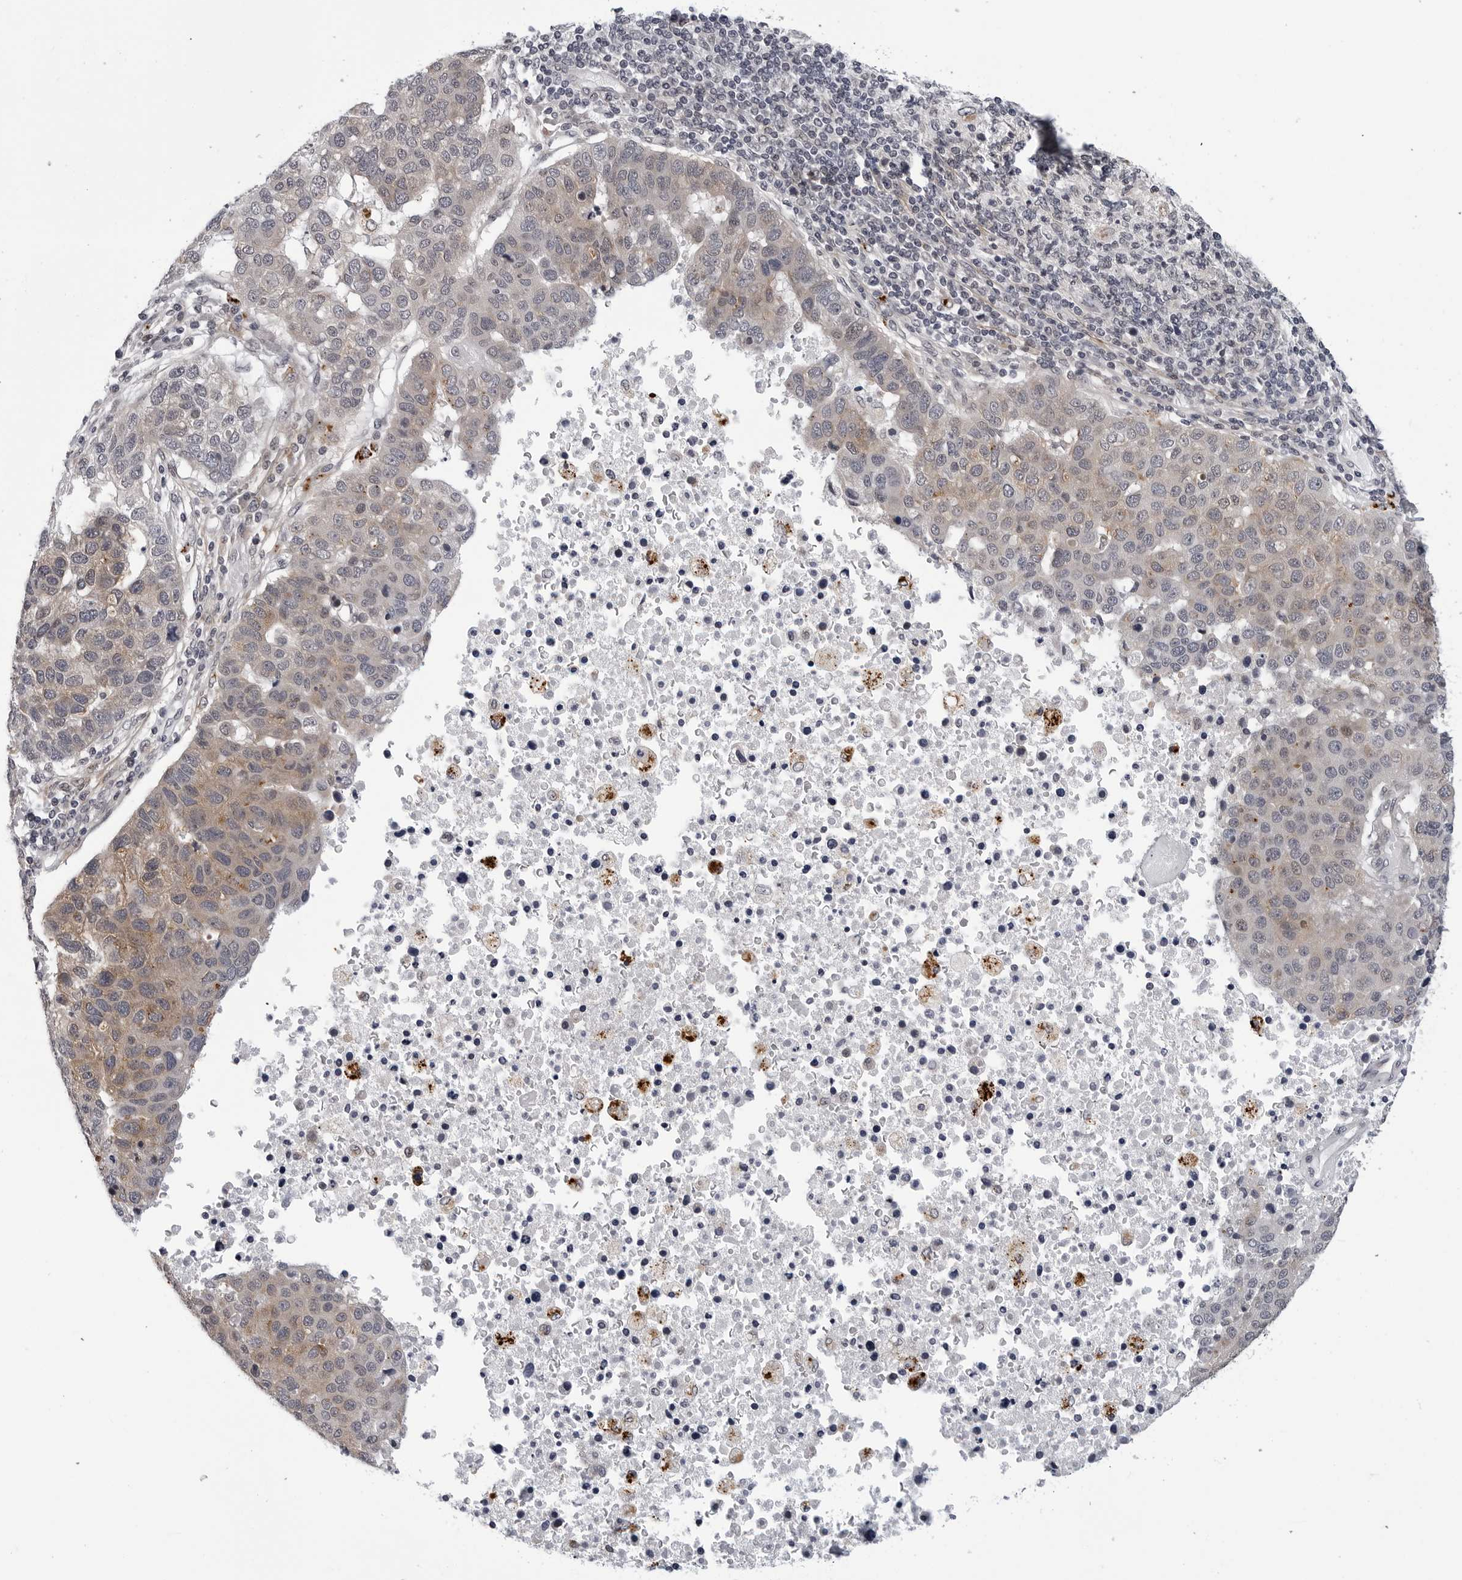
{"staining": {"intensity": "weak", "quantity": "25%-75%", "location": "cytoplasmic/membranous"}, "tissue": "pancreatic cancer", "cell_type": "Tumor cells", "image_type": "cancer", "snomed": [{"axis": "morphology", "description": "Adenocarcinoma, NOS"}, {"axis": "topography", "description": "Pancreas"}], "caption": "Immunohistochemistry of human pancreatic adenocarcinoma displays low levels of weak cytoplasmic/membranous positivity in approximately 25%-75% of tumor cells.", "gene": "KIAA1614", "patient": {"sex": "female", "age": 61}}